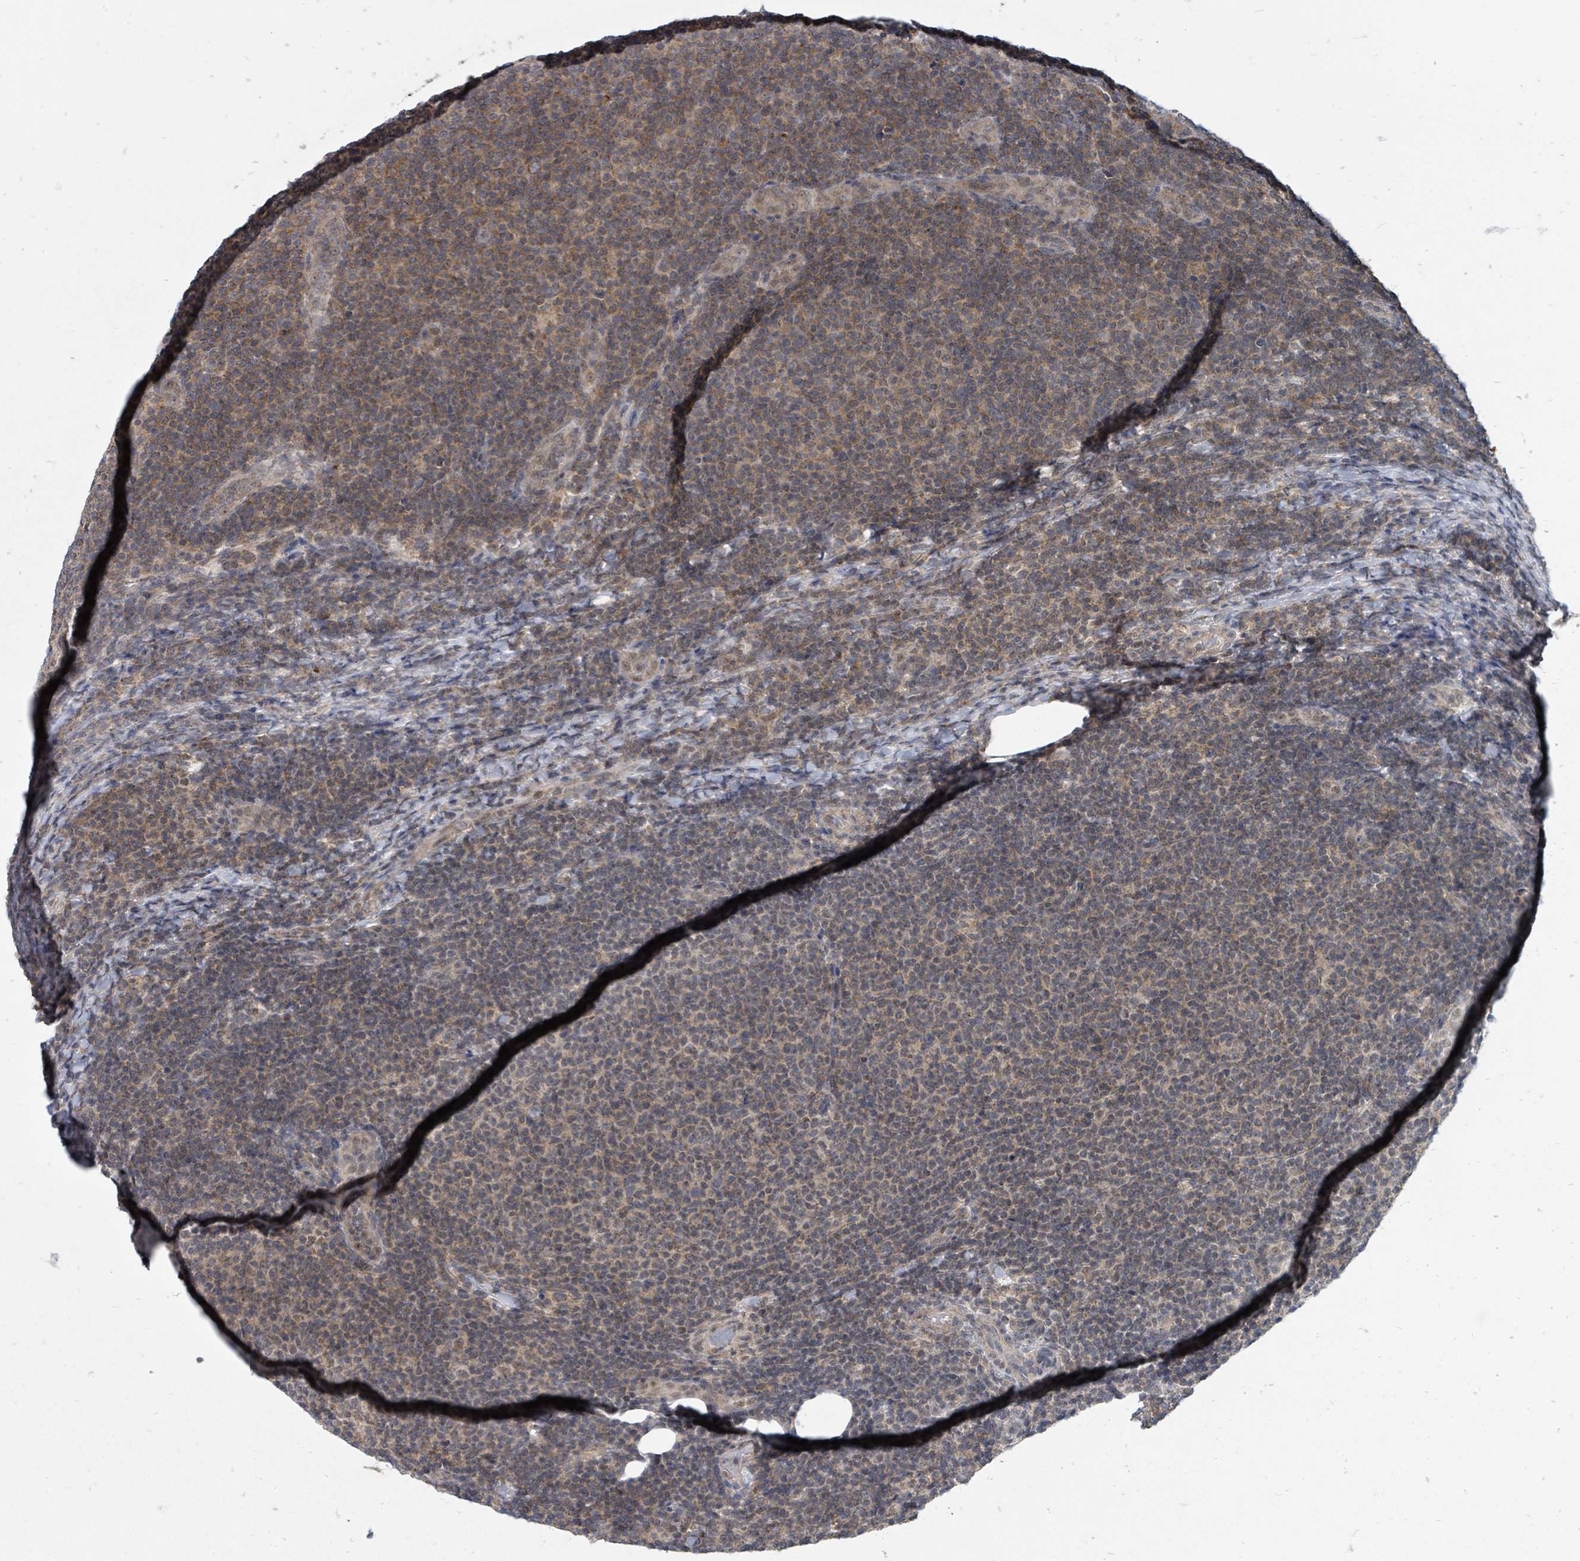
{"staining": {"intensity": "weak", "quantity": "25%-75%", "location": "cytoplasmic/membranous"}, "tissue": "lymphoma", "cell_type": "Tumor cells", "image_type": "cancer", "snomed": [{"axis": "morphology", "description": "Malignant lymphoma, non-Hodgkin's type, Low grade"}, {"axis": "topography", "description": "Lymph node"}], "caption": "IHC micrograph of human low-grade malignant lymphoma, non-Hodgkin's type stained for a protein (brown), which displays low levels of weak cytoplasmic/membranous staining in about 25%-75% of tumor cells.", "gene": "MAGOHB", "patient": {"sex": "male", "age": 66}}